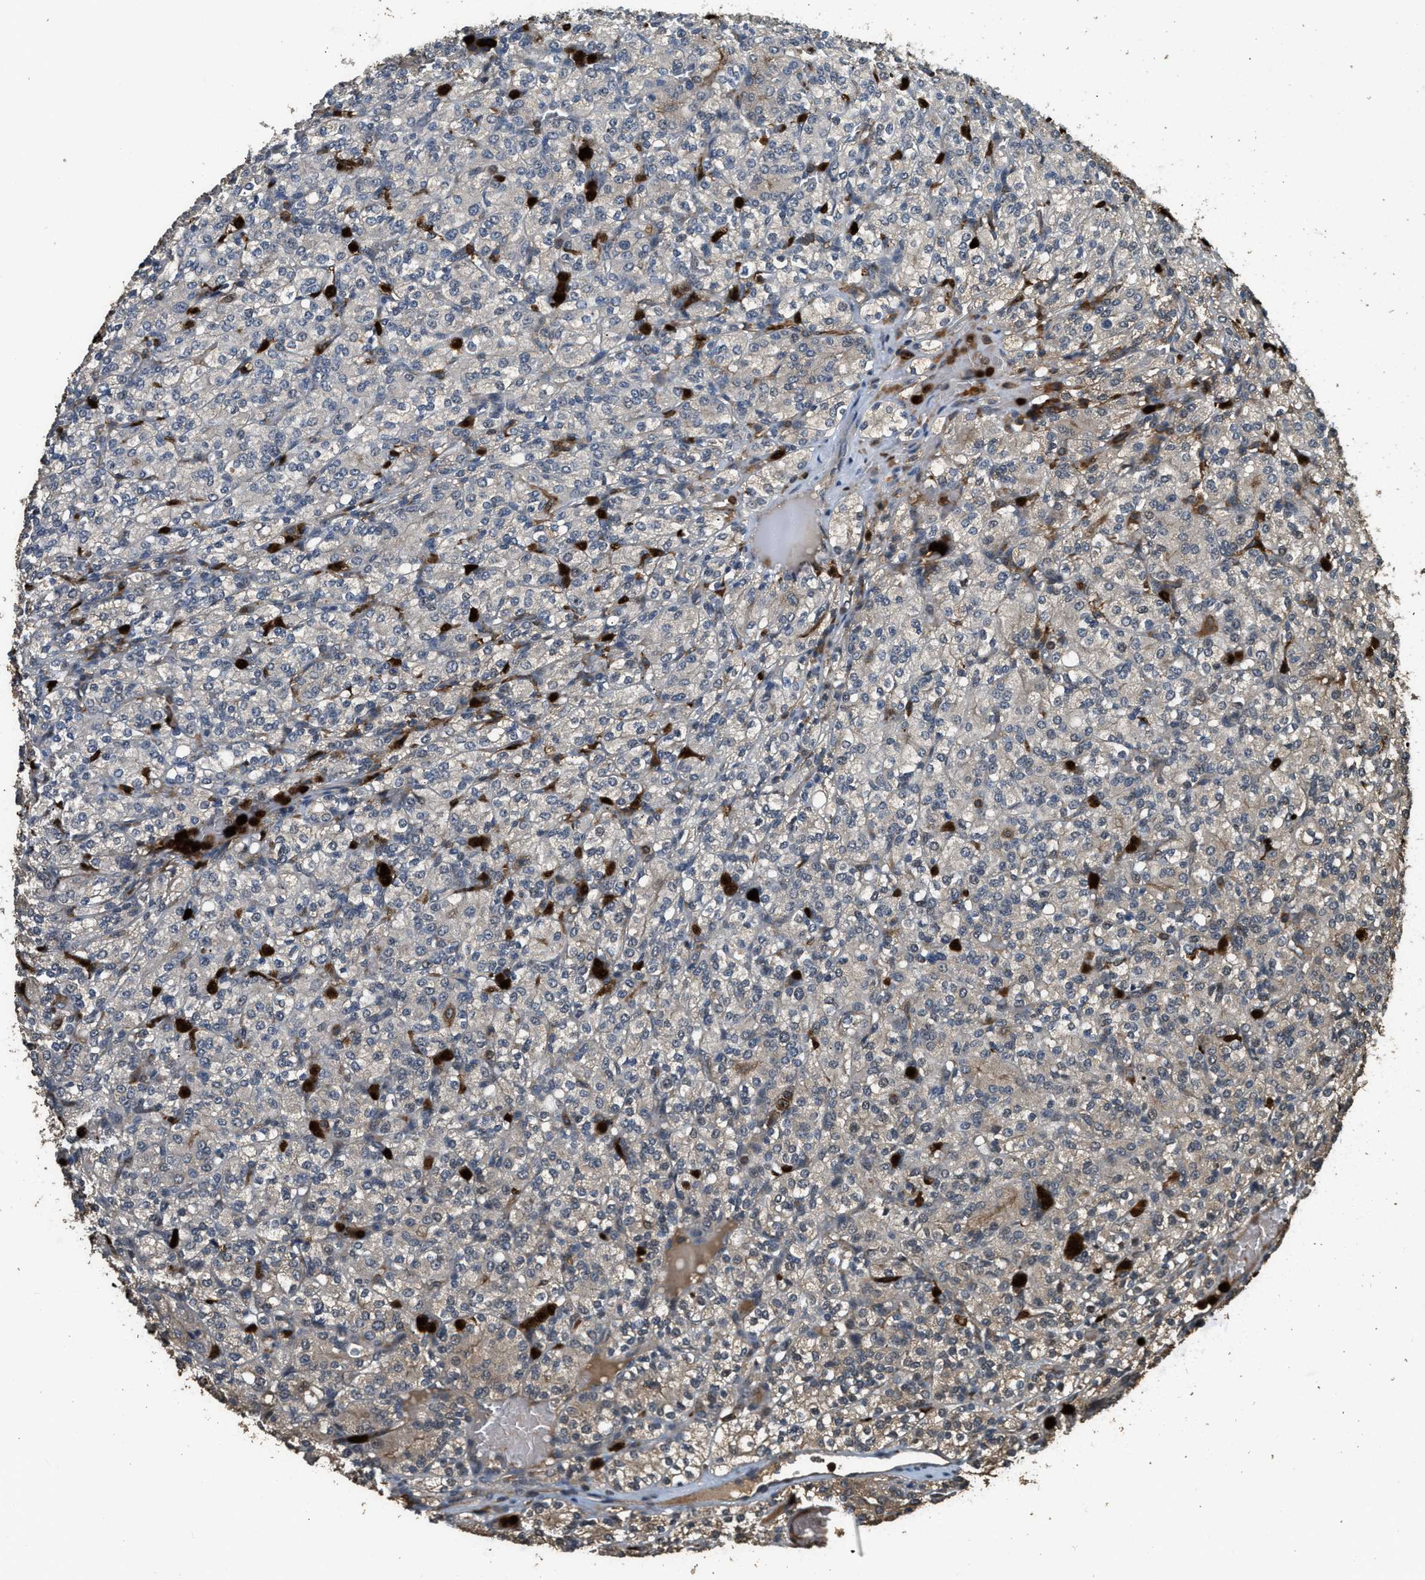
{"staining": {"intensity": "negative", "quantity": "none", "location": "none"}, "tissue": "renal cancer", "cell_type": "Tumor cells", "image_type": "cancer", "snomed": [{"axis": "morphology", "description": "Adenocarcinoma, NOS"}, {"axis": "topography", "description": "Kidney"}], "caption": "IHC photomicrograph of renal cancer (adenocarcinoma) stained for a protein (brown), which demonstrates no positivity in tumor cells.", "gene": "RNF141", "patient": {"sex": "male", "age": 77}}